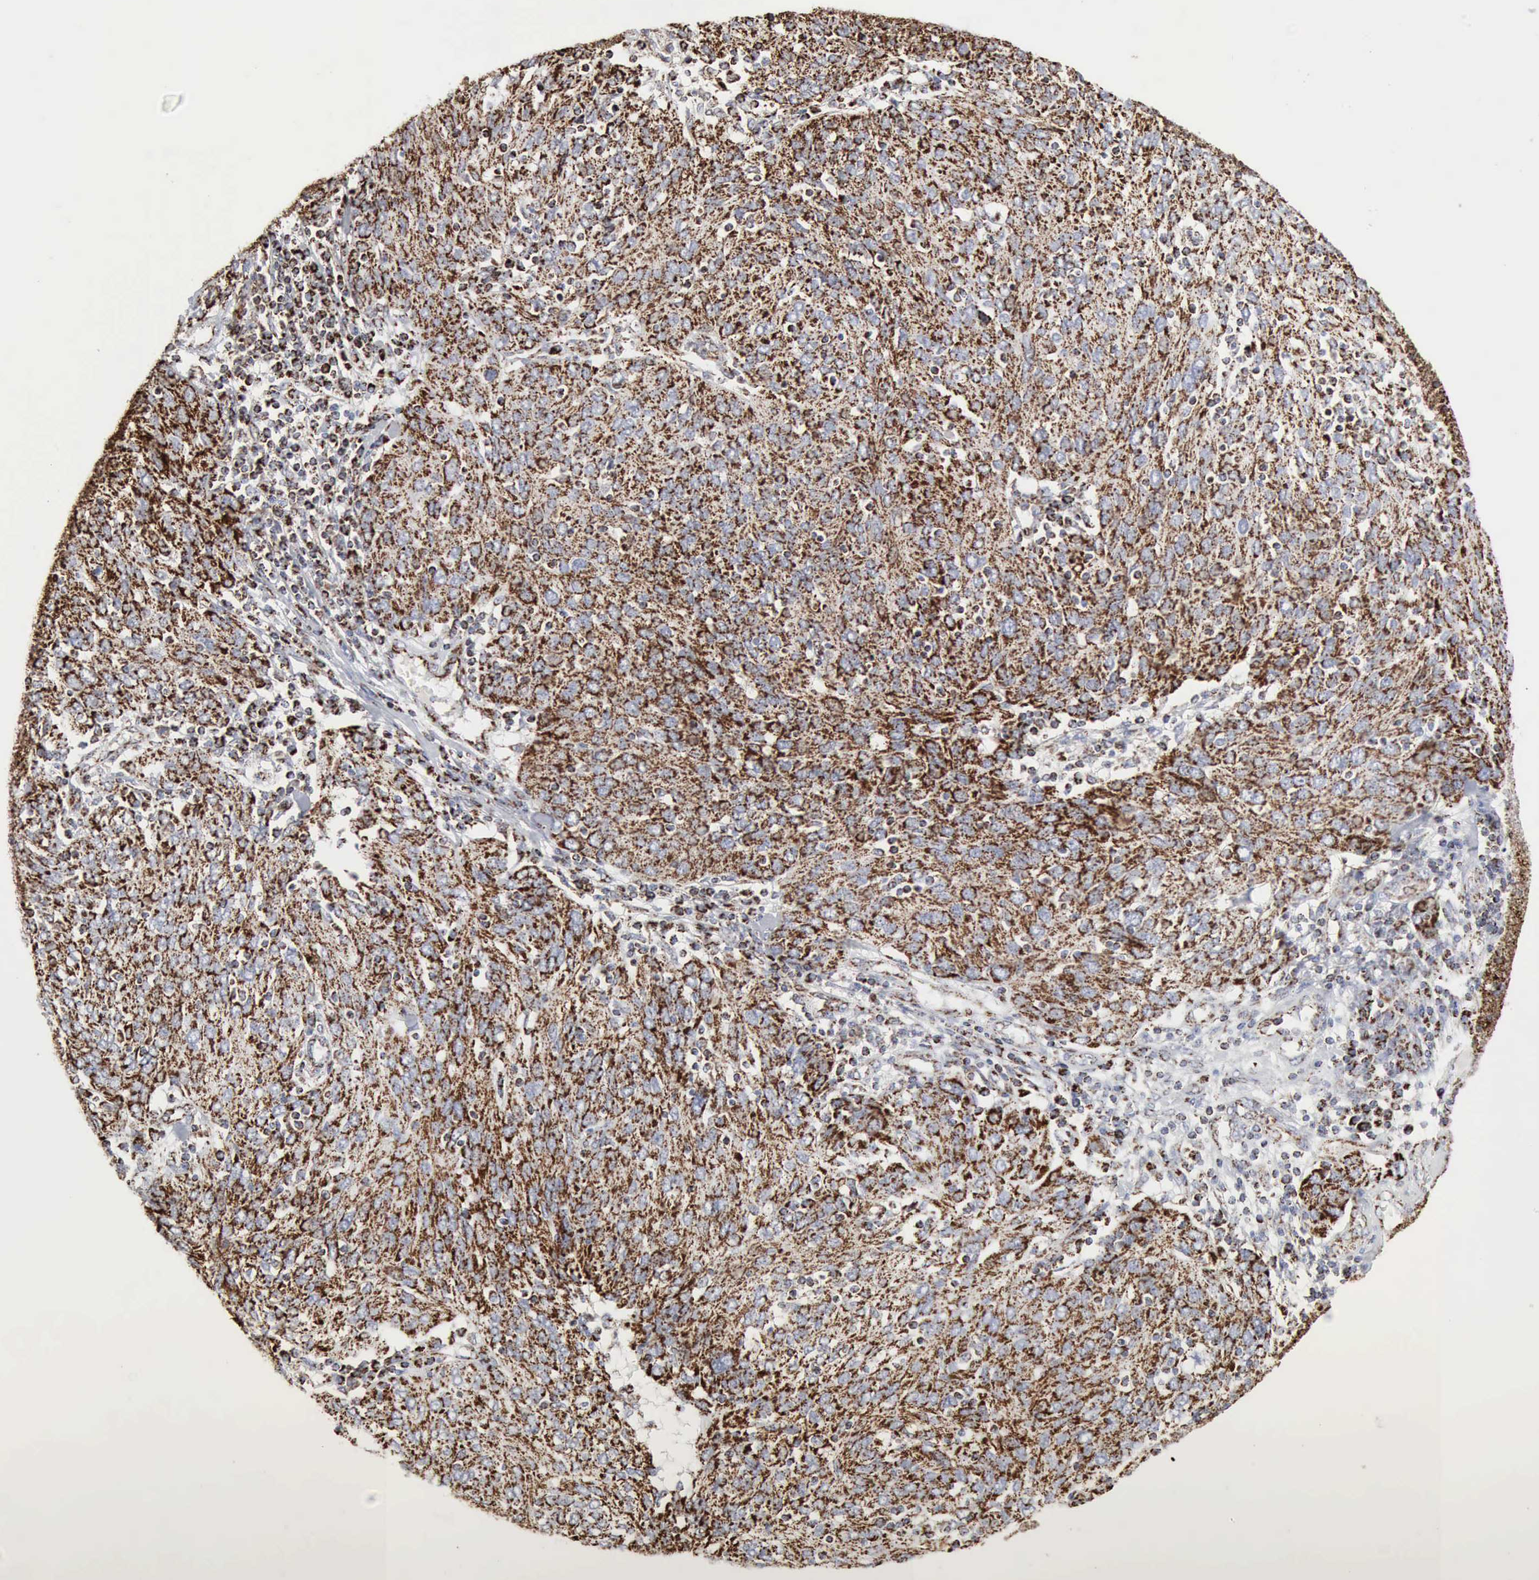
{"staining": {"intensity": "strong", "quantity": ">75%", "location": "cytoplasmic/membranous"}, "tissue": "ovarian cancer", "cell_type": "Tumor cells", "image_type": "cancer", "snomed": [{"axis": "morphology", "description": "Carcinoma, endometroid"}, {"axis": "topography", "description": "Ovary"}], "caption": "Tumor cells exhibit high levels of strong cytoplasmic/membranous staining in about >75% of cells in human ovarian cancer.", "gene": "ACO2", "patient": {"sex": "female", "age": 50}}